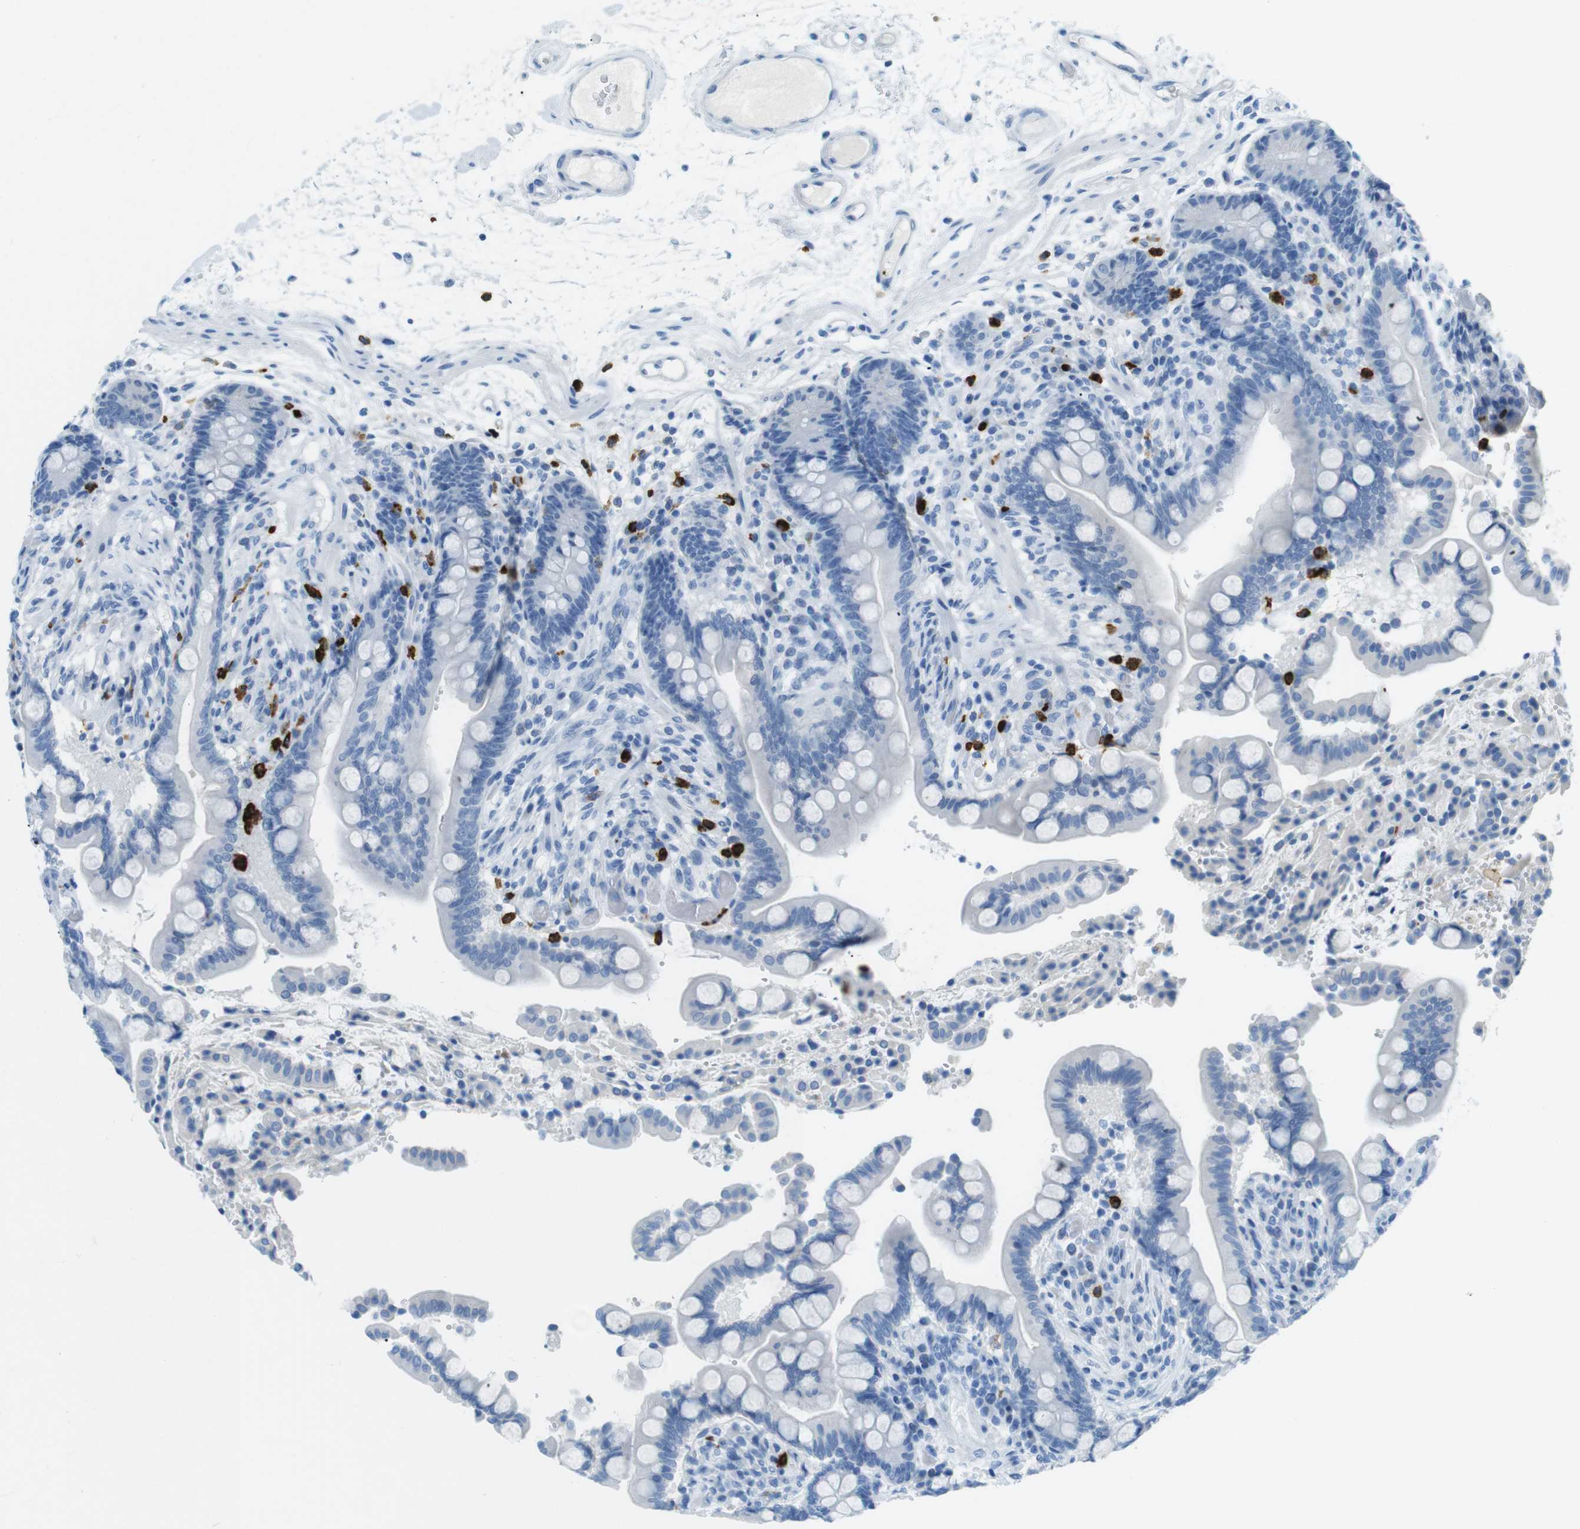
{"staining": {"intensity": "negative", "quantity": "none", "location": "none"}, "tissue": "colon", "cell_type": "Endothelial cells", "image_type": "normal", "snomed": [{"axis": "morphology", "description": "Normal tissue, NOS"}, {"axis": "topography", "description": "Colon"}], "caption": "Immunohistochemical staining of normal colon exhibits no significant expression in endothelial cells. The staining is performed using DAB brown chromogen with nuclei counter-stained in using hematoxylin.", "gene": "MCEMP1", "patient": {"sex": "male", "age": 73}}